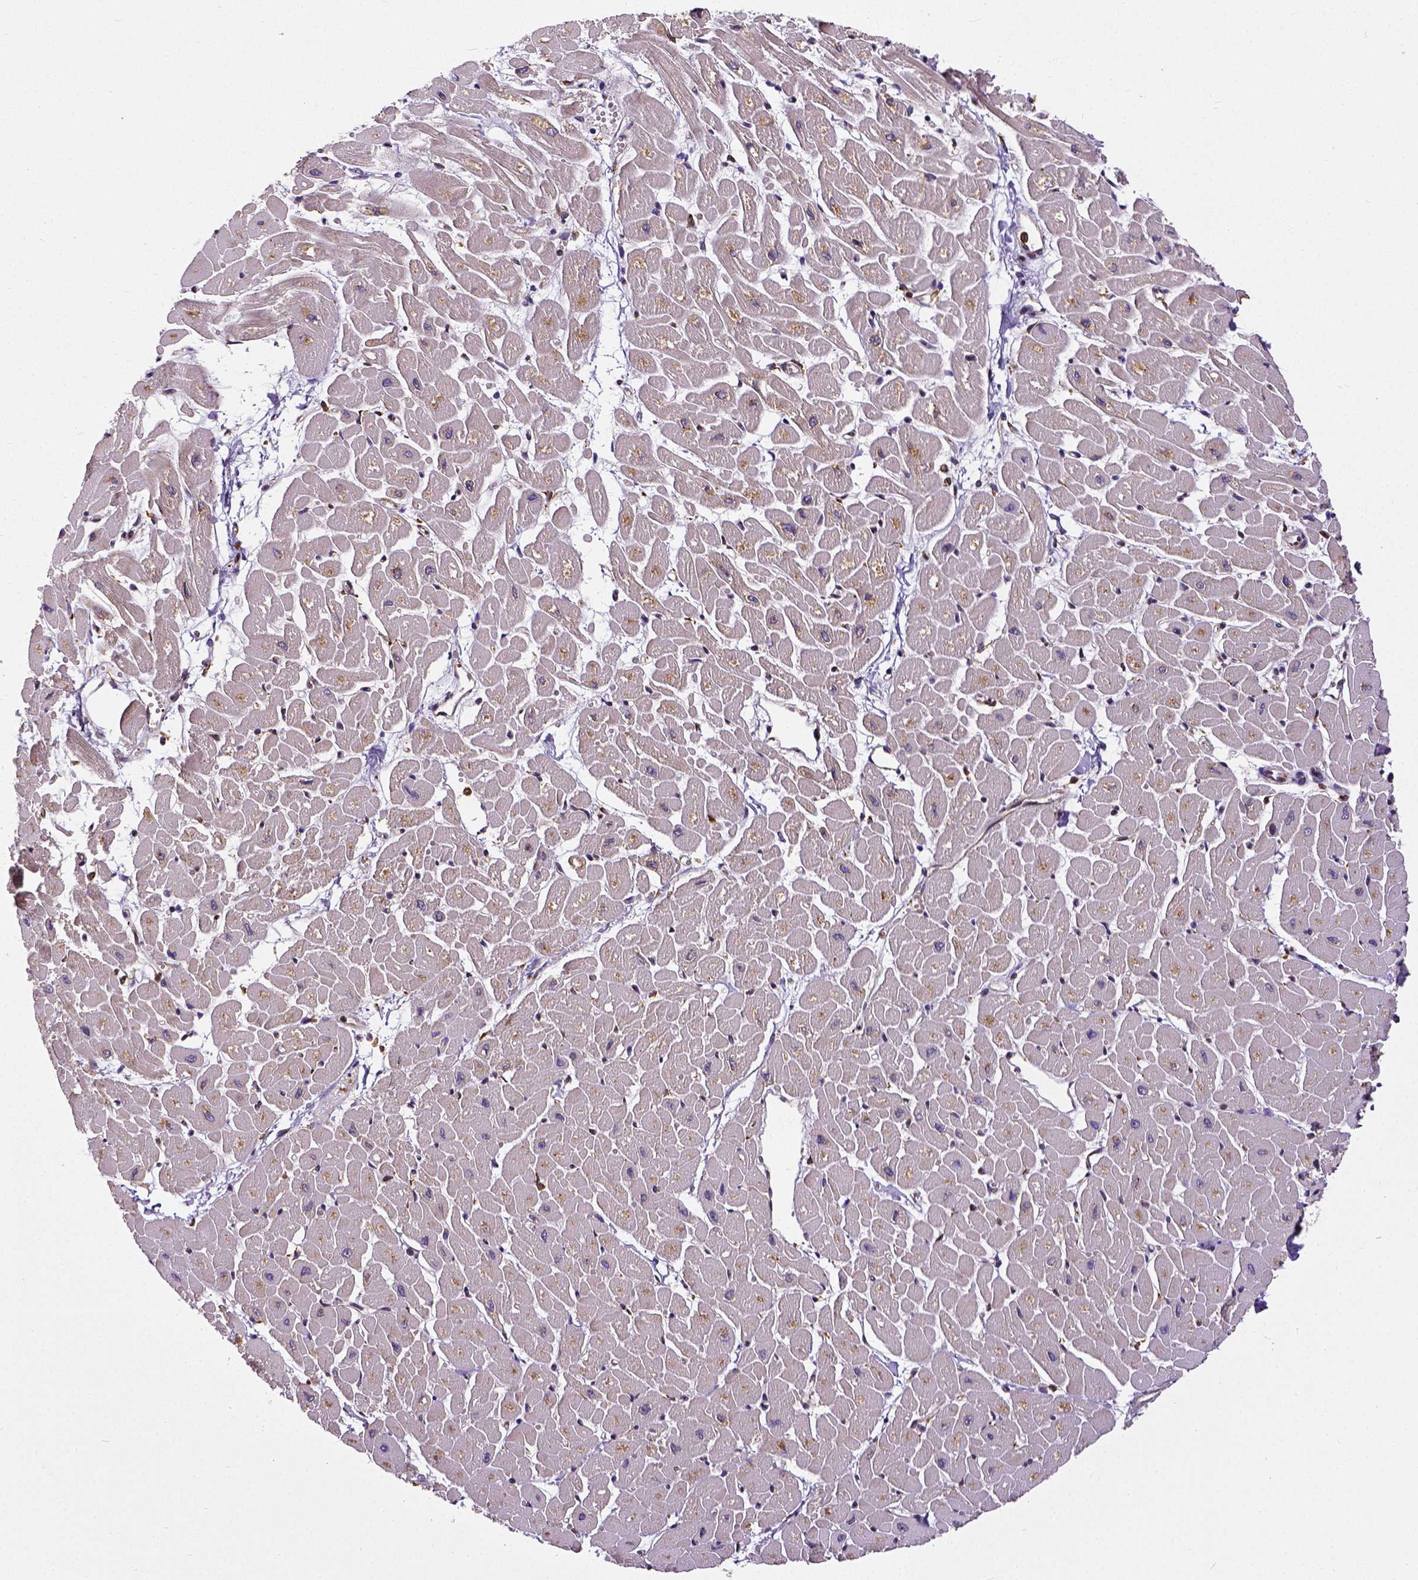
{"staining": {"intensity": "weak", "quantity": "25%-75%", "location": "cytoplasmic/membranous"}, "tissue": "heart muscle", "cell_type": "Cardiomyocytes", "image_type": "normal", "snomed": [{"axis": "morphology", "description": "Normal tissue, NOS"}, {"axis": "topography", "description": "Heart"}], "caption": "An immunohistochemistry (IHC) photomicrograph of unremarkable tissue is shown. Protein staining in brown highlights weak cytoplasmic/membranous positivity in heart muscle within cardiomyocytes. The protein is shown in brown color, while the nuclei are stained blue.", "gene": "MTDH", "patient": {"sex": "male", "age": 57}}